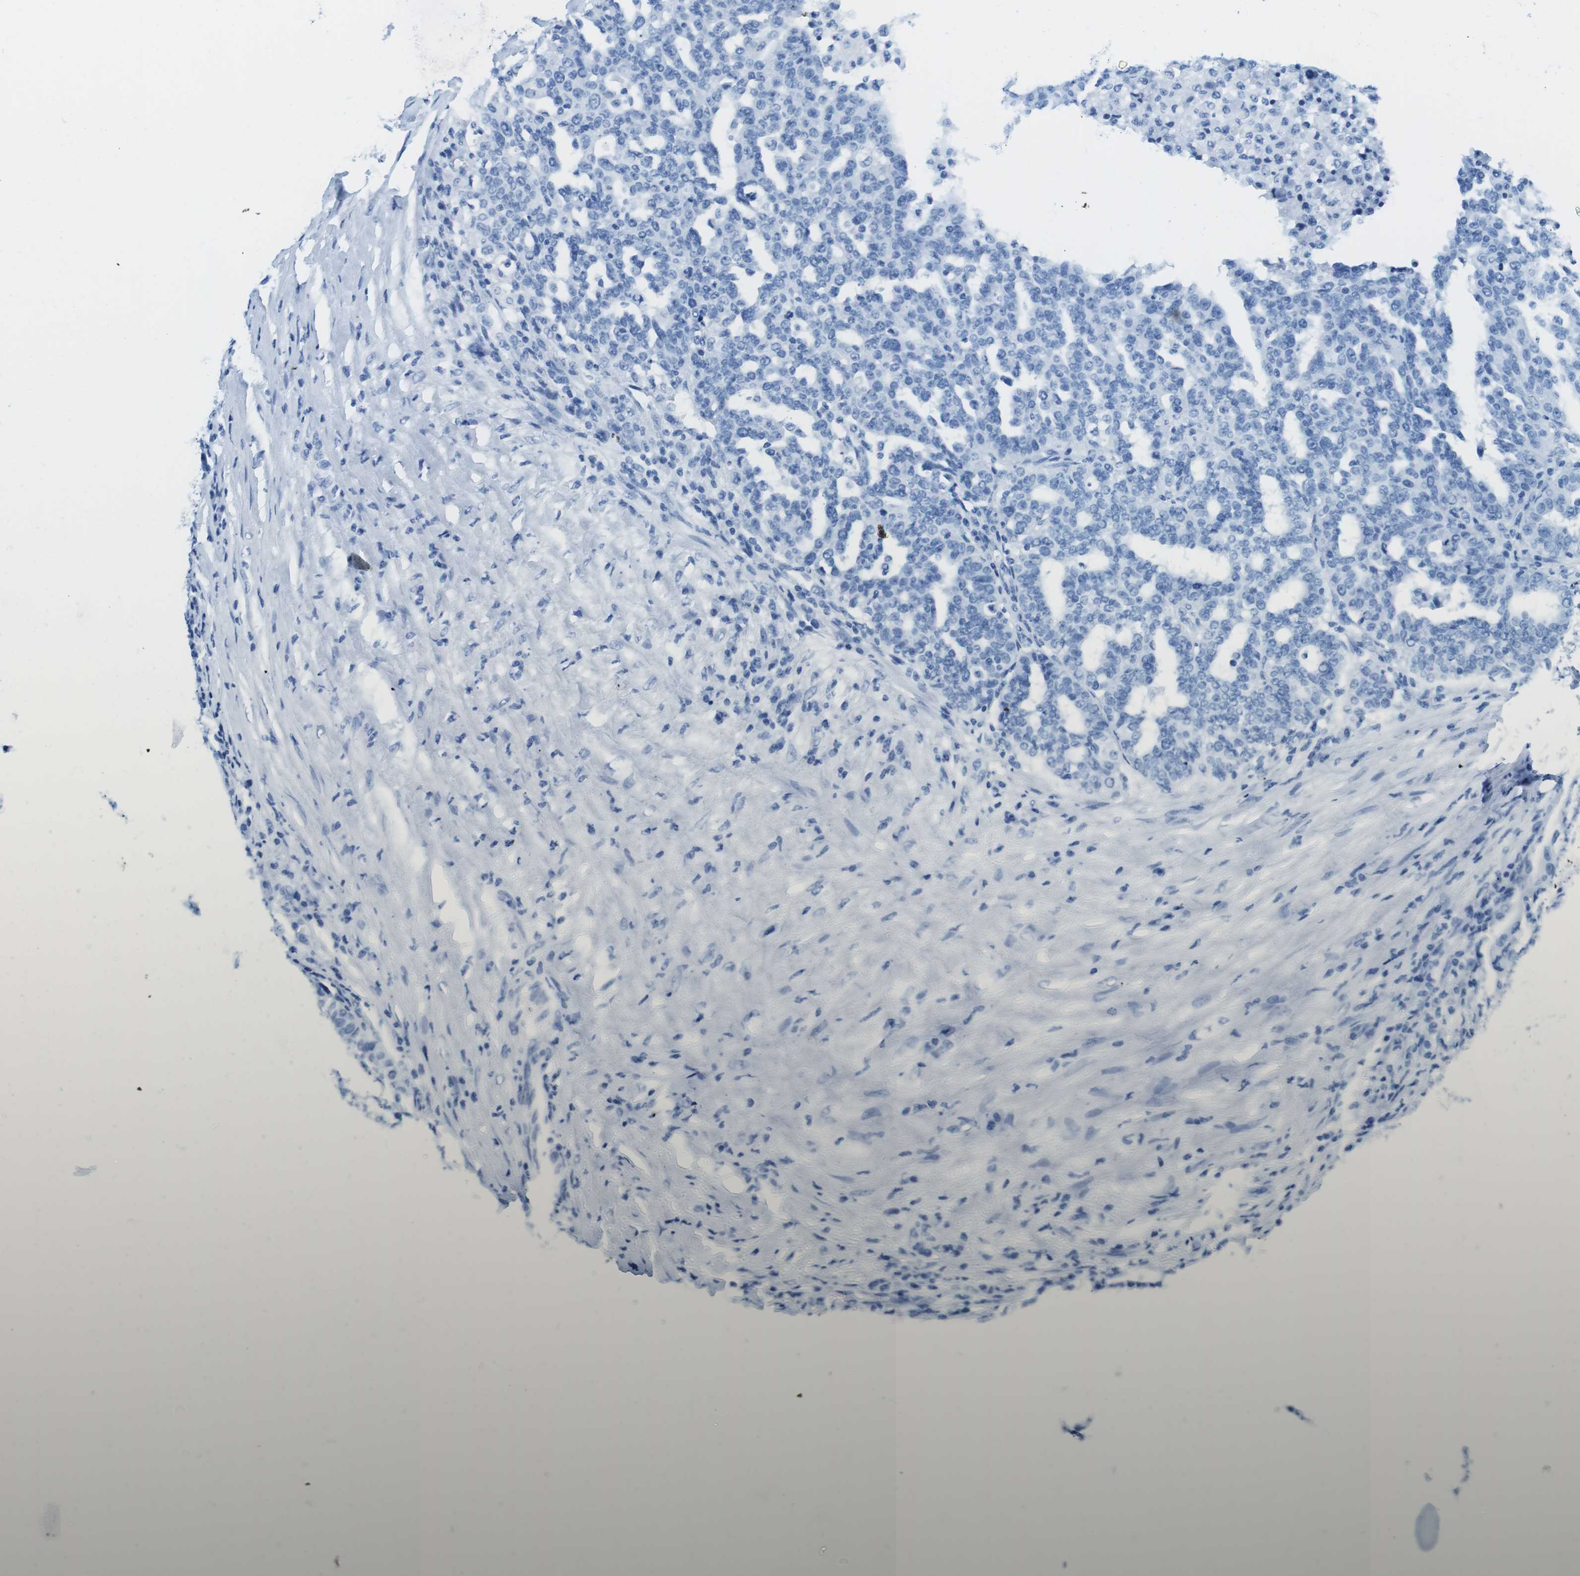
{"staining": {"intensity": "negative", "quantity": "none", "location": "none"}, "tissue": "ovarian cancer", "cell_type": "Tumor cells", "image_type": "cancer", "snomed": [{"axis": "morphology", "description": "Cystadenocarcinoma, serous, NOS"}, {"axis": "topography", "description": "Ovary"}], "caption": "Protein analysis of ovarian cancer demonstrates no significant expression in tumor cells. (DAB (3,3'-diaminobenzidine) immunohistochemistry, high magnification).", "gene": "SUGT1", "patient": {"sex": "female", "age": 59}}